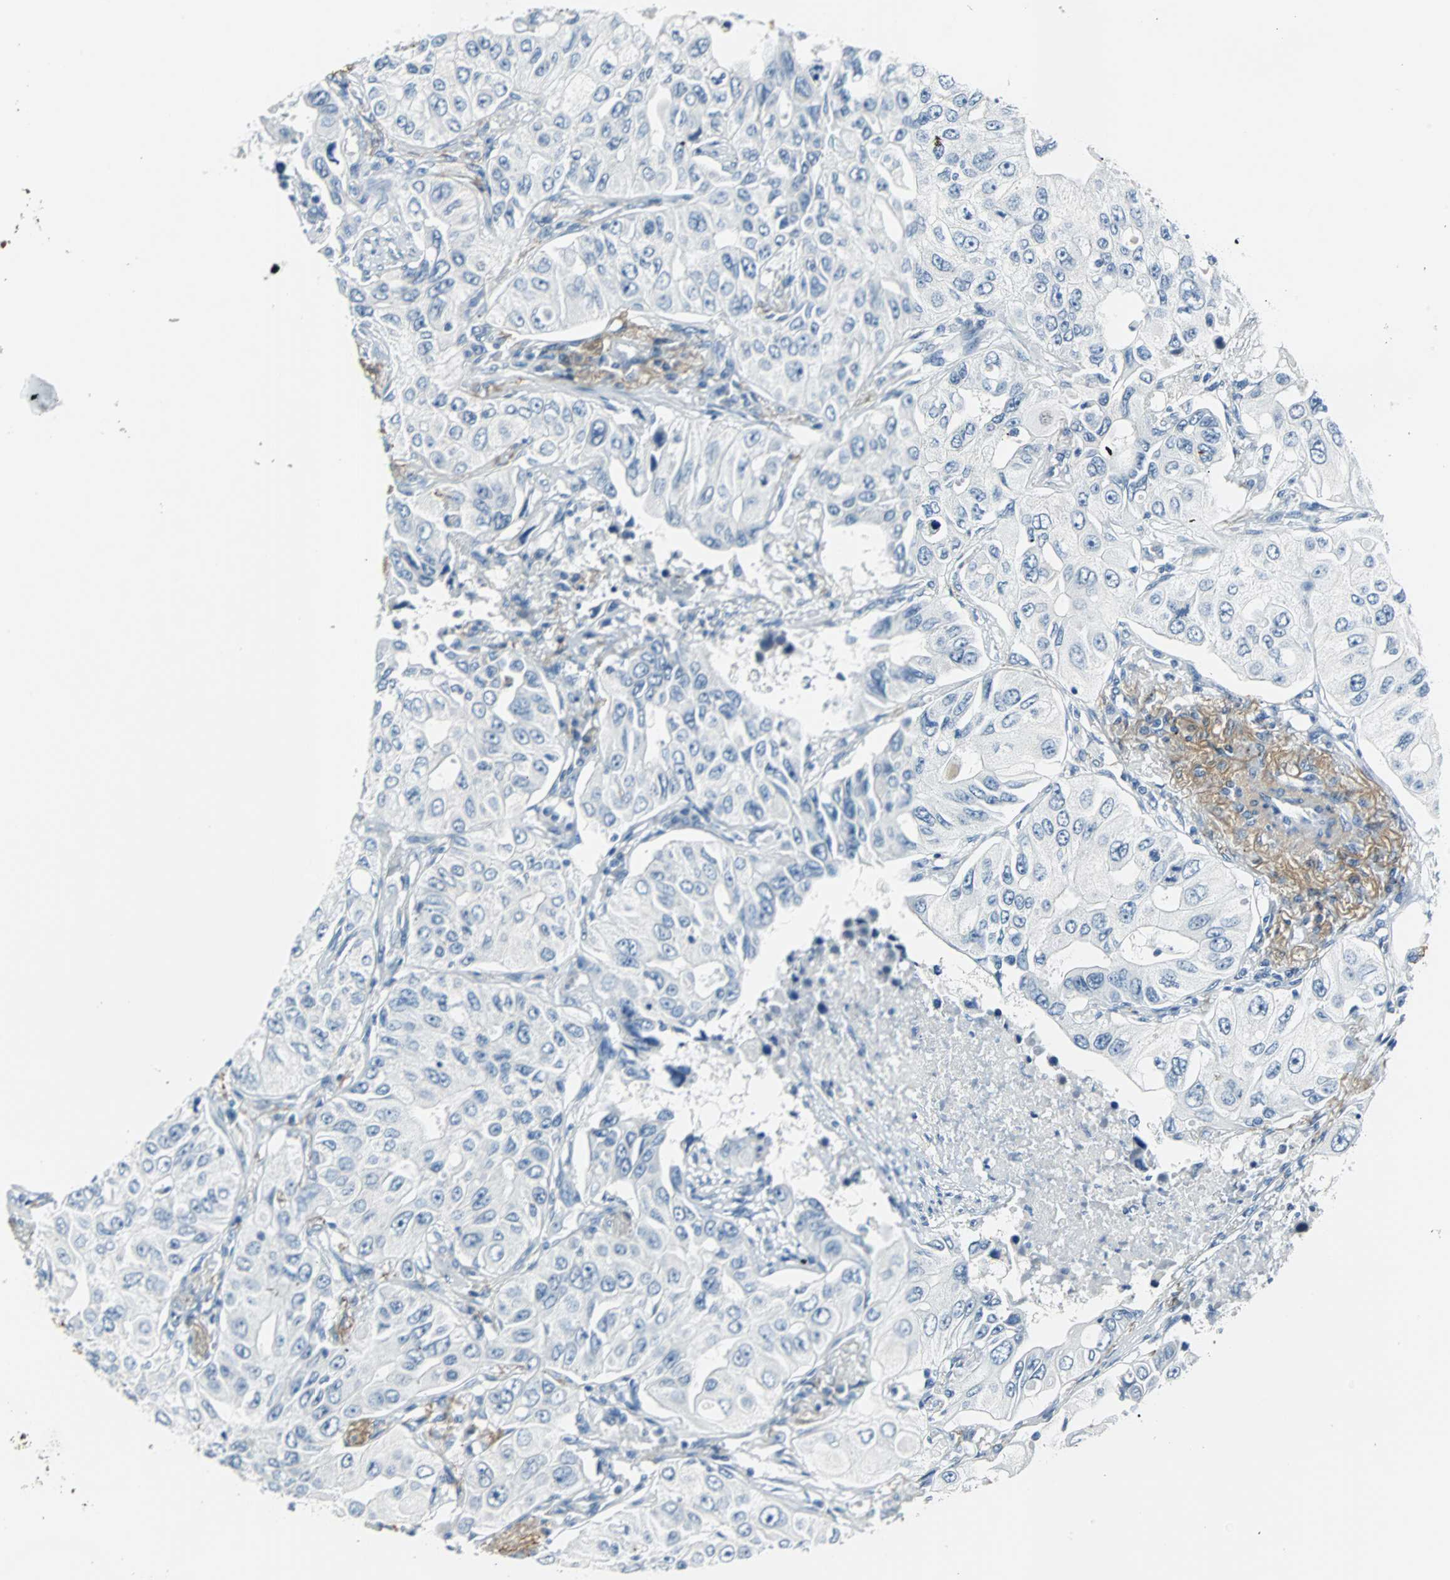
{"staining": {"intensity": "negative", "quantity": "none", "location": "none"}, "tissue": "lung cancer", "cell_type": "Tumor cells", "image_type": "cancer", "snomed": [{"axis": "morphology", "description": "Adenocarcinoma, NOS"}, {"axis": "topography", "description": "Lung"}], "caption": "Photomicrograph shows no protein positivity in tumor cells of adenocarcinoma (lung) tissue. The staining is performed using DAB (3,3'-diaminobenzidine) brown chromogen with nuclei counter-stained in using hematoxylin.", "gene": "MUC7", "patient": {"sex": "male", "age": 84}}